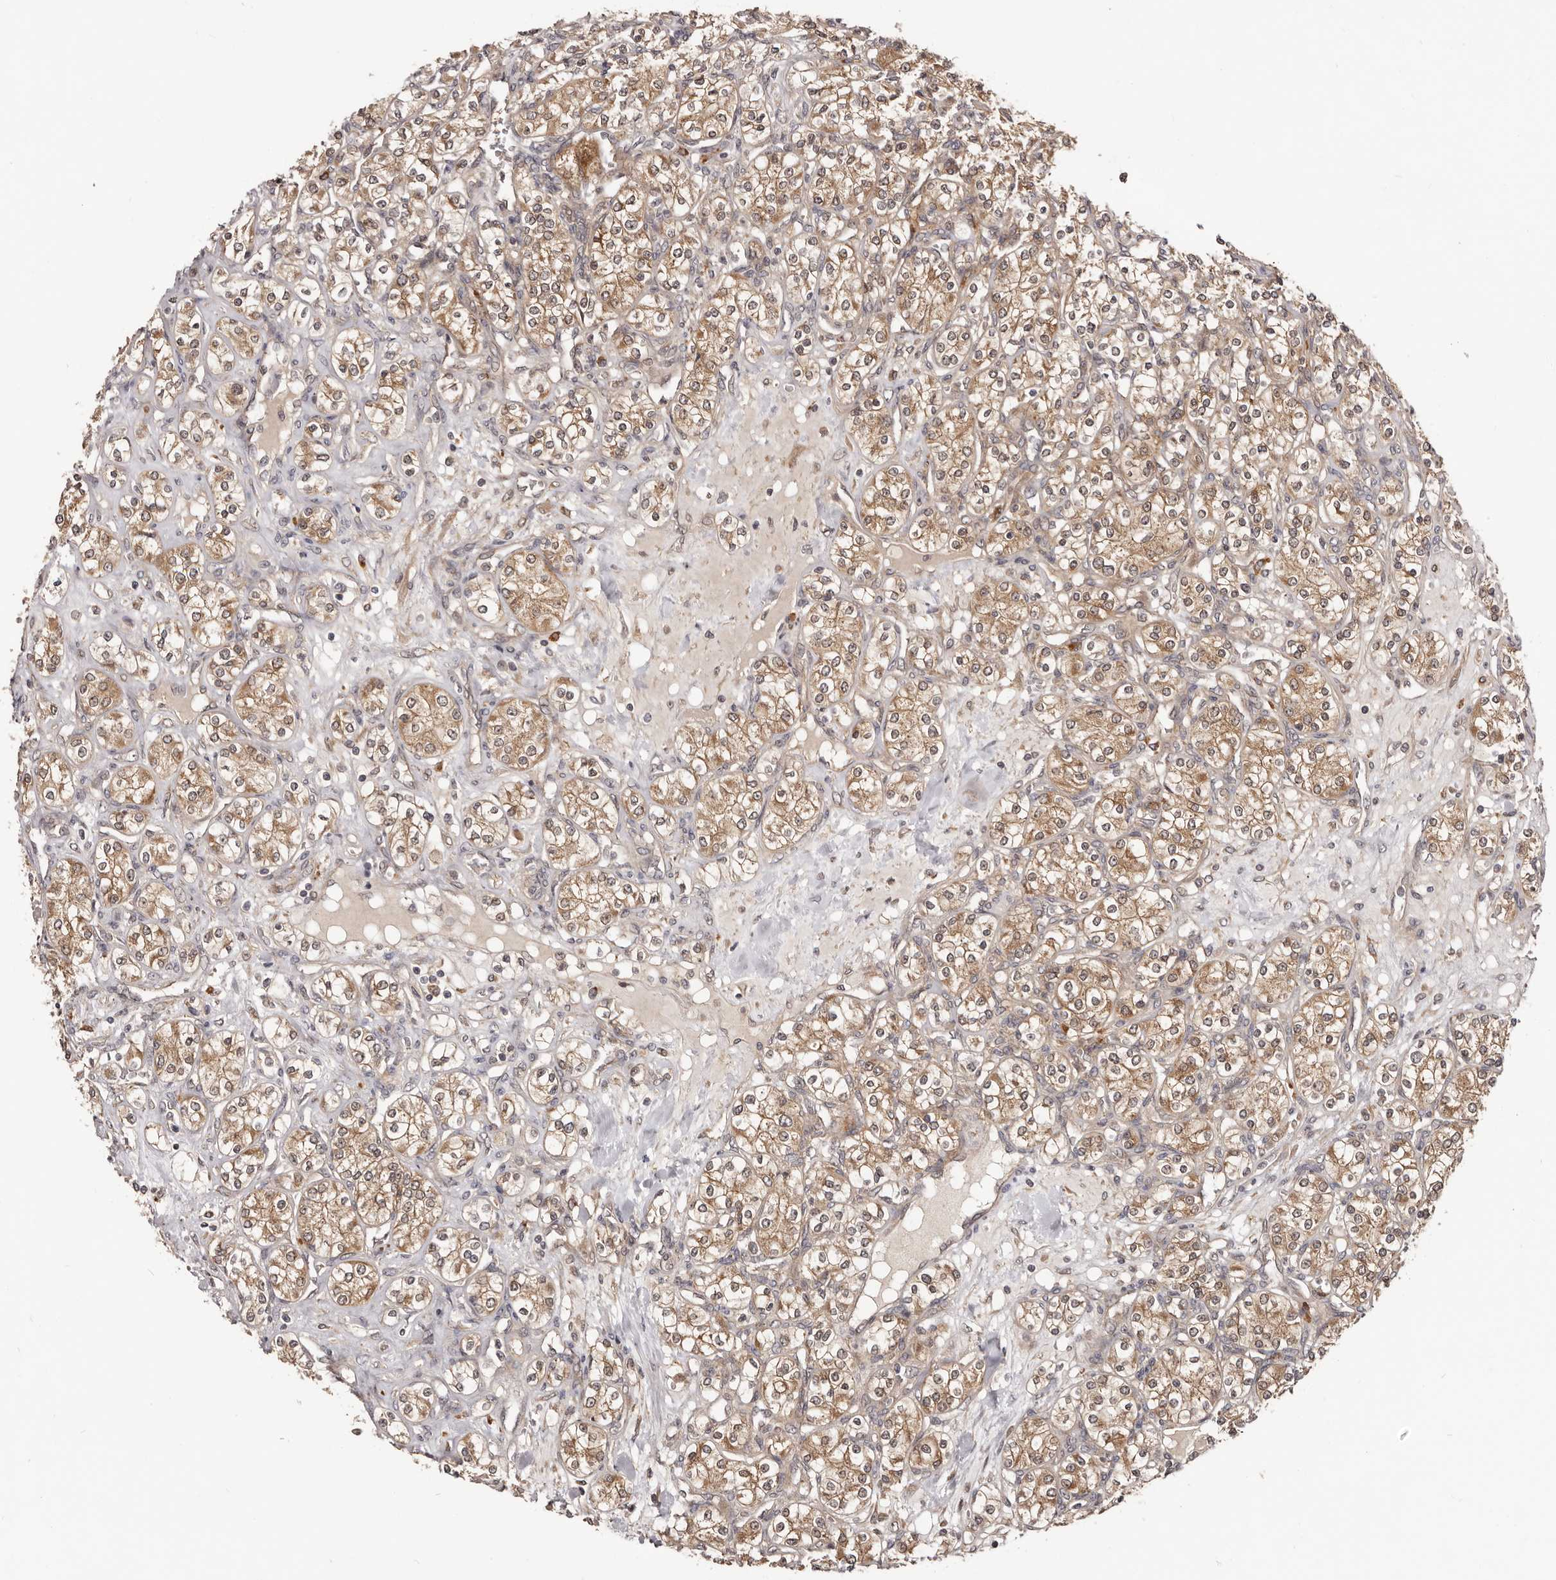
{"staining": {"intensity": "moderate", "quantity": ">75%", "location": "cytoplasmic/membranous"}, "tissue": "renal cancer", "cell_type": "Tumor cells", "image_type": "cancer", "snomed": [{"axis": "morphology", "description": "Adenocarcinoma, NOS"}, {"axis": "topography", "description": "Kidney"}], "caption": "Adenocarcinoma (renal) was stained to show a protein in brown. There is medium levels of moderate cytoplasmic/membranous staining in approximately >75% of tumor cells. (DAB (3,3'-diaminobenzidine) IHC with brightfield microscopy, high magnification).", "gene": "MDP1", "patient": {"sex": "male", "age": 77}}